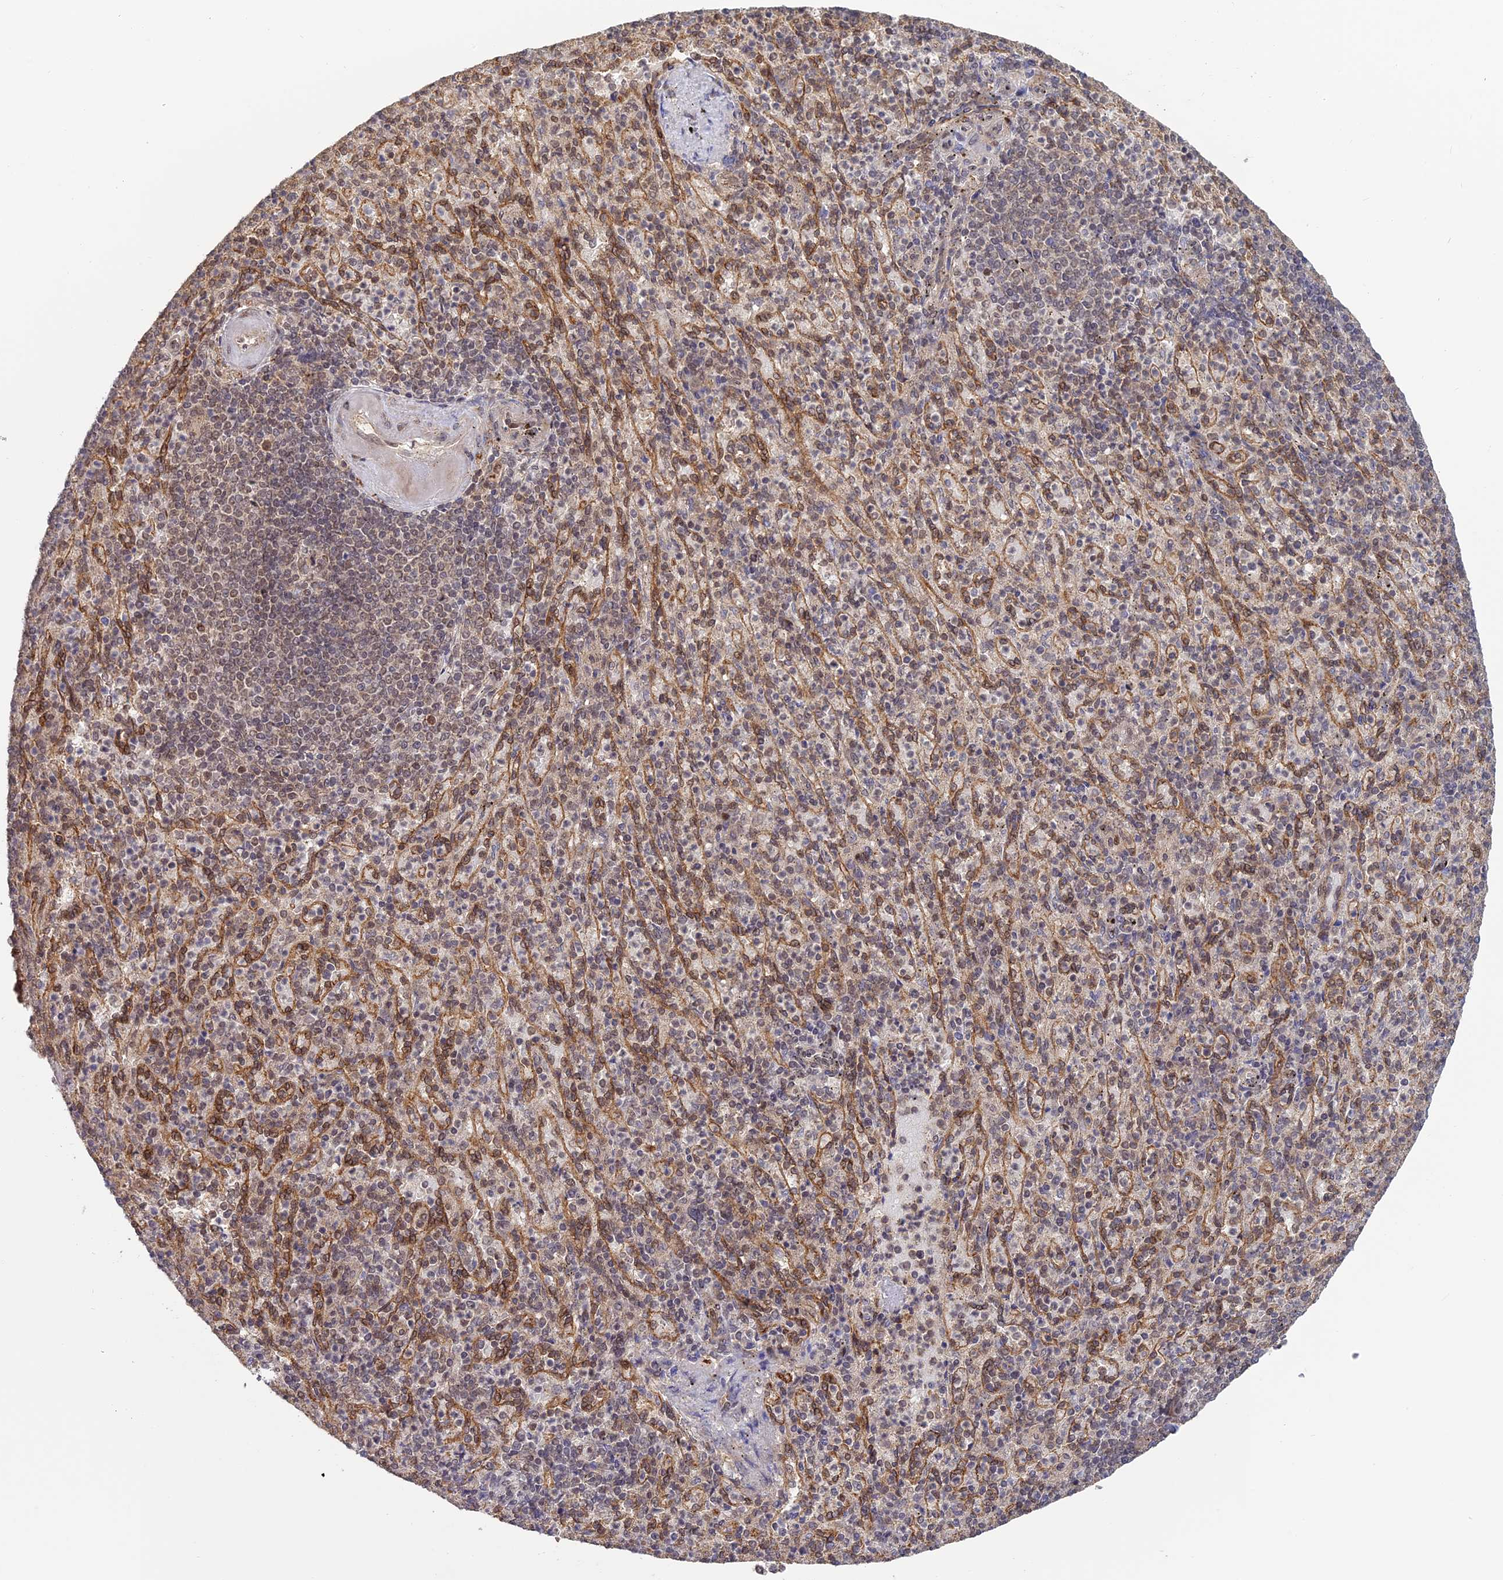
{"staining": {"intensity": "moderate", "quantity": "25%-75%", "location": "cytoplasmic/membranous,nuclear"}, "tissue": "spleen", "cell_type": "Cells in red pulp", "image_type": "normal", "snomed": [{"axis": "morphology", "description": "Normal tissue, NOS"}, {"axis": "topography", "description": "Spleen"}], "caption": "Protein staining of benign spleen reveals moderate cytoplasmic/membranous,nuclear expression in approximately 25%-75% of cells in red pulp.", "gene": "PKIG", "patient": {"sex": "female", "age": 74}}